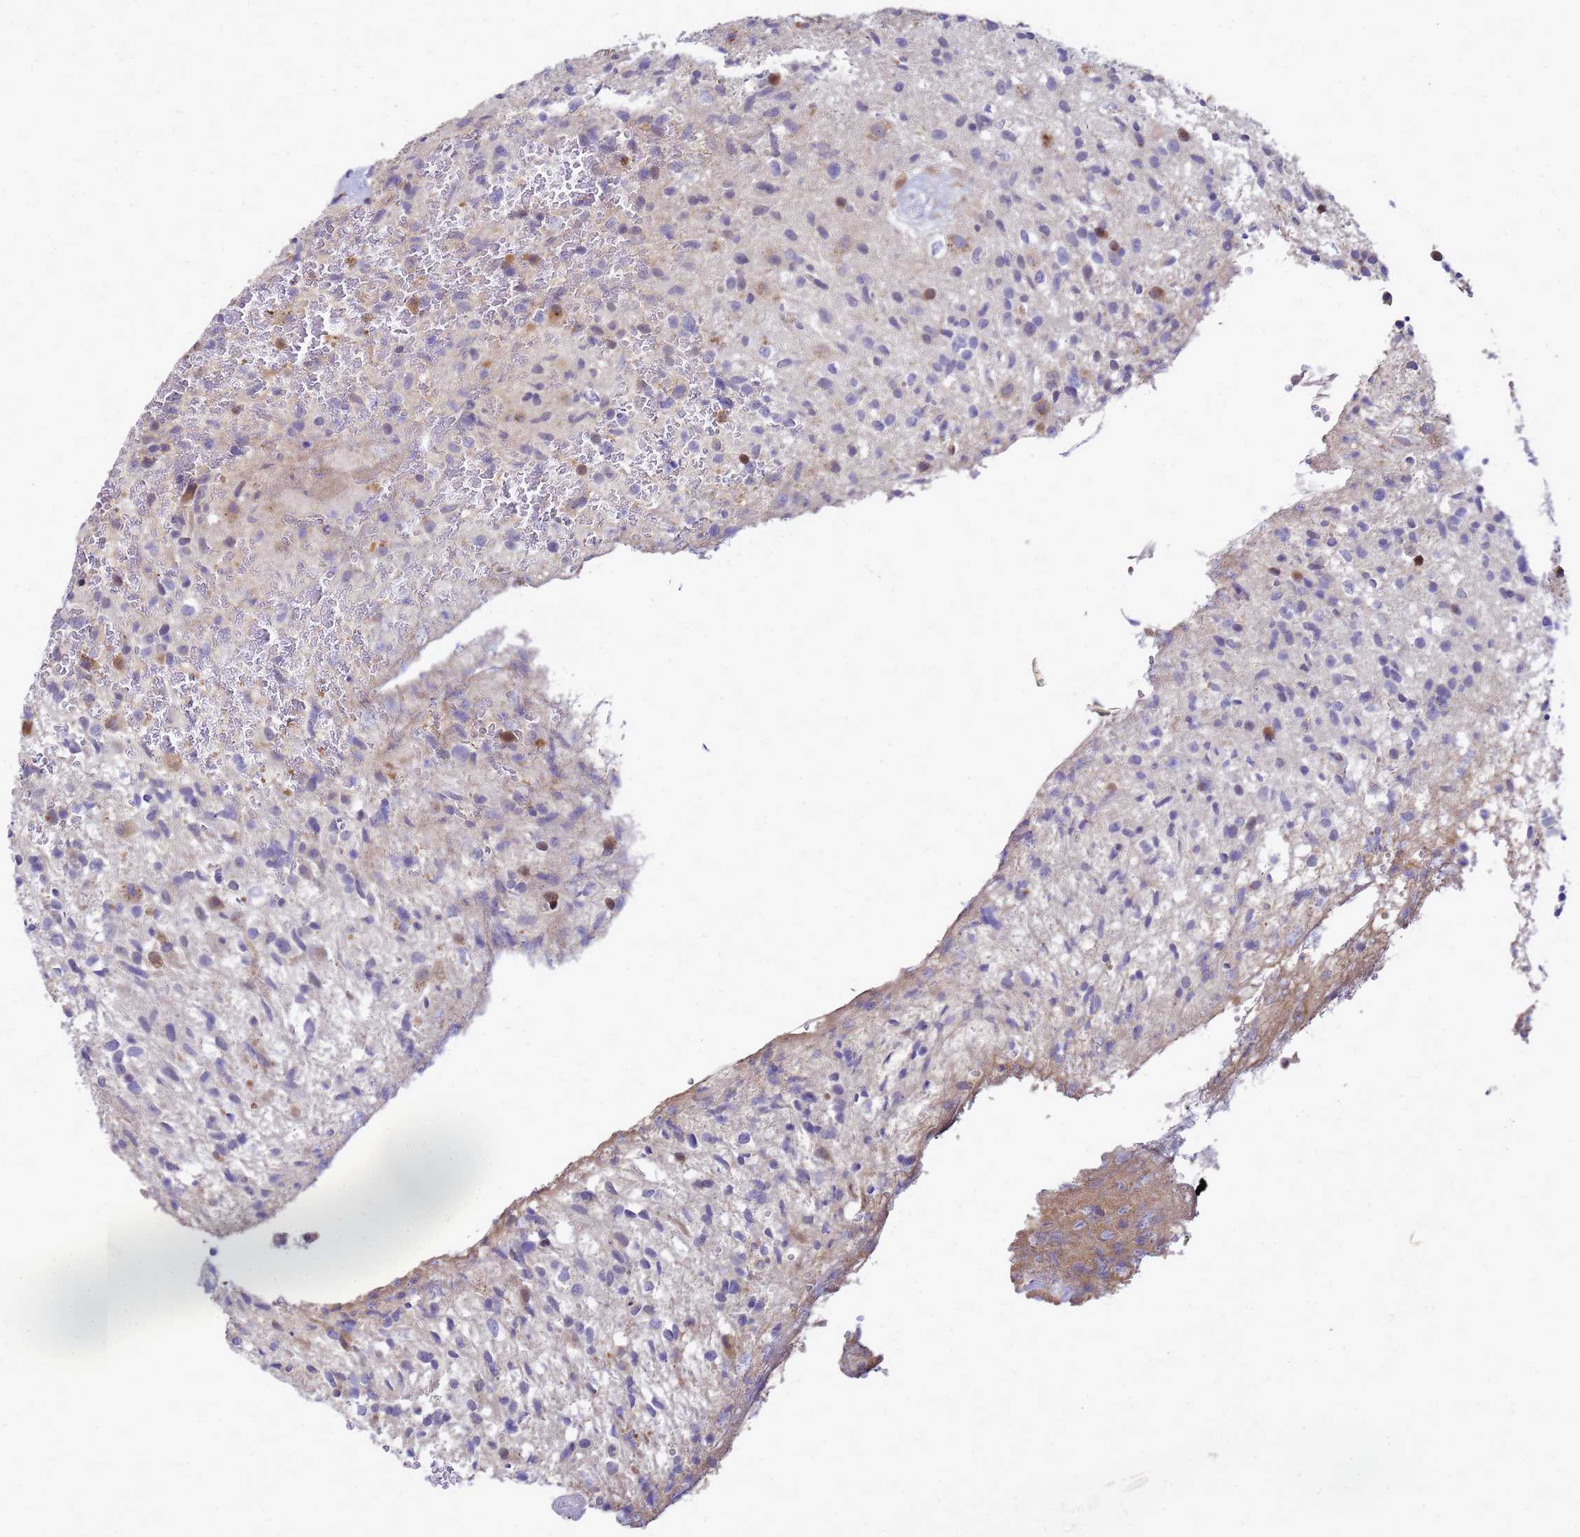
{"staining": {"intensity": "negative", "quantity": "none", "location": "none"}, "tissue": "glioma", "cell_type": "Tumor cells", "image_type": "cancer", "snomed": [{"axis": "morphology", "description": "Glioma, malignant, High grade"}, {"axis": "topography", "description": "Brain"}], "caption": "DAB (3,3'-diaminobenzidine) immunohistochemical staining of malignant glioma (high-grade) displays no significant staining in tumor cells.", "gene": "ENOPH1", "patient": {"sex": "male", "age": 56}}